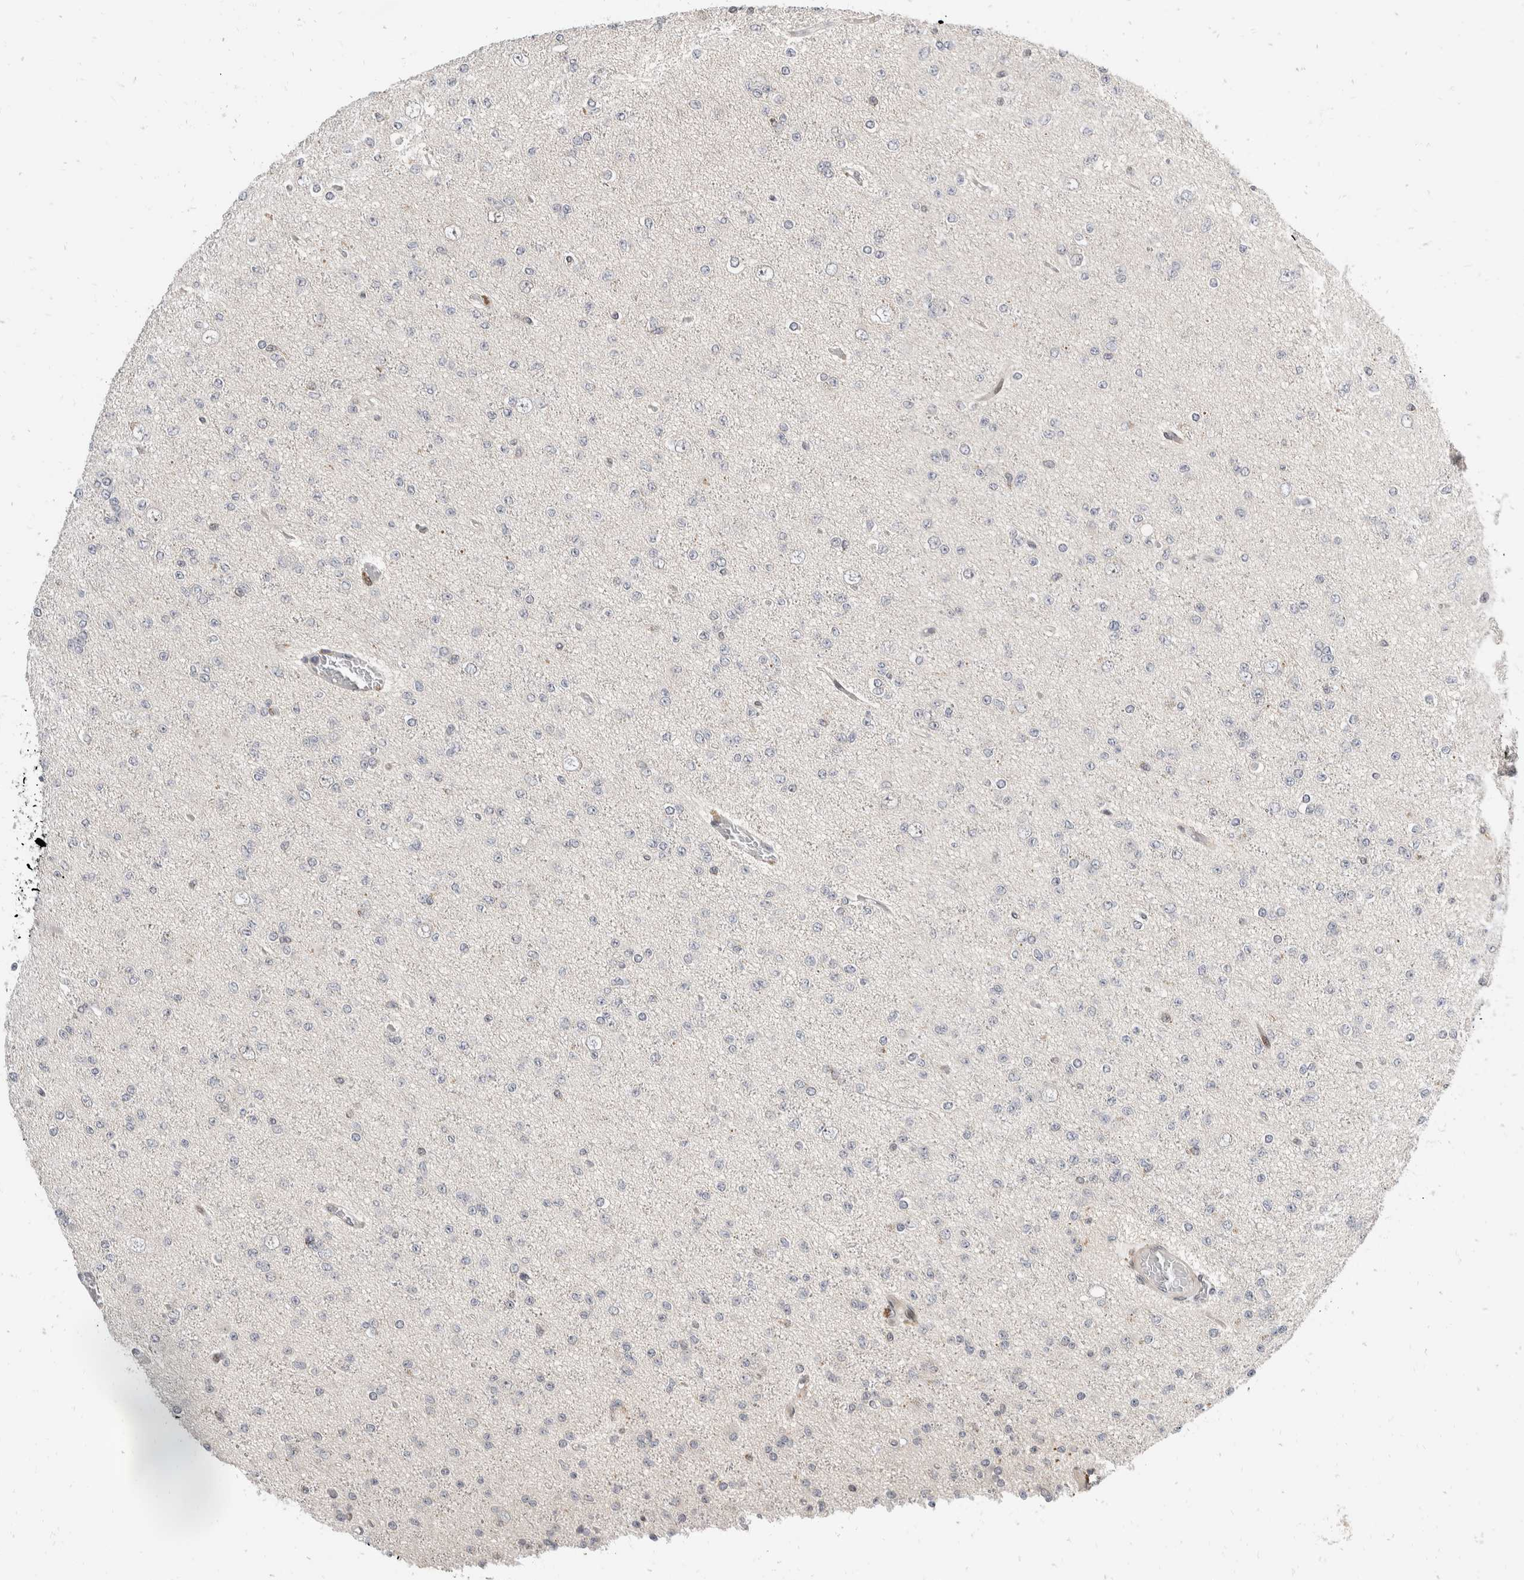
{"staining": {"intensity": "negative", "quantity": "none", "location": "none"}, "tissue": "glioma", "cell_type": "Tumor cells", "image_type": "cancer", "snomed": [{"axis": "morphology", "description": "Glioma, malignant, Low grade"}, {"axis": "topography", "description": "Brain"}], "caption": "Tumor cells show no significant protein positivity in glioma.", "gene": "ZNF703", "patient": {"sex": "female", "age": 22}}